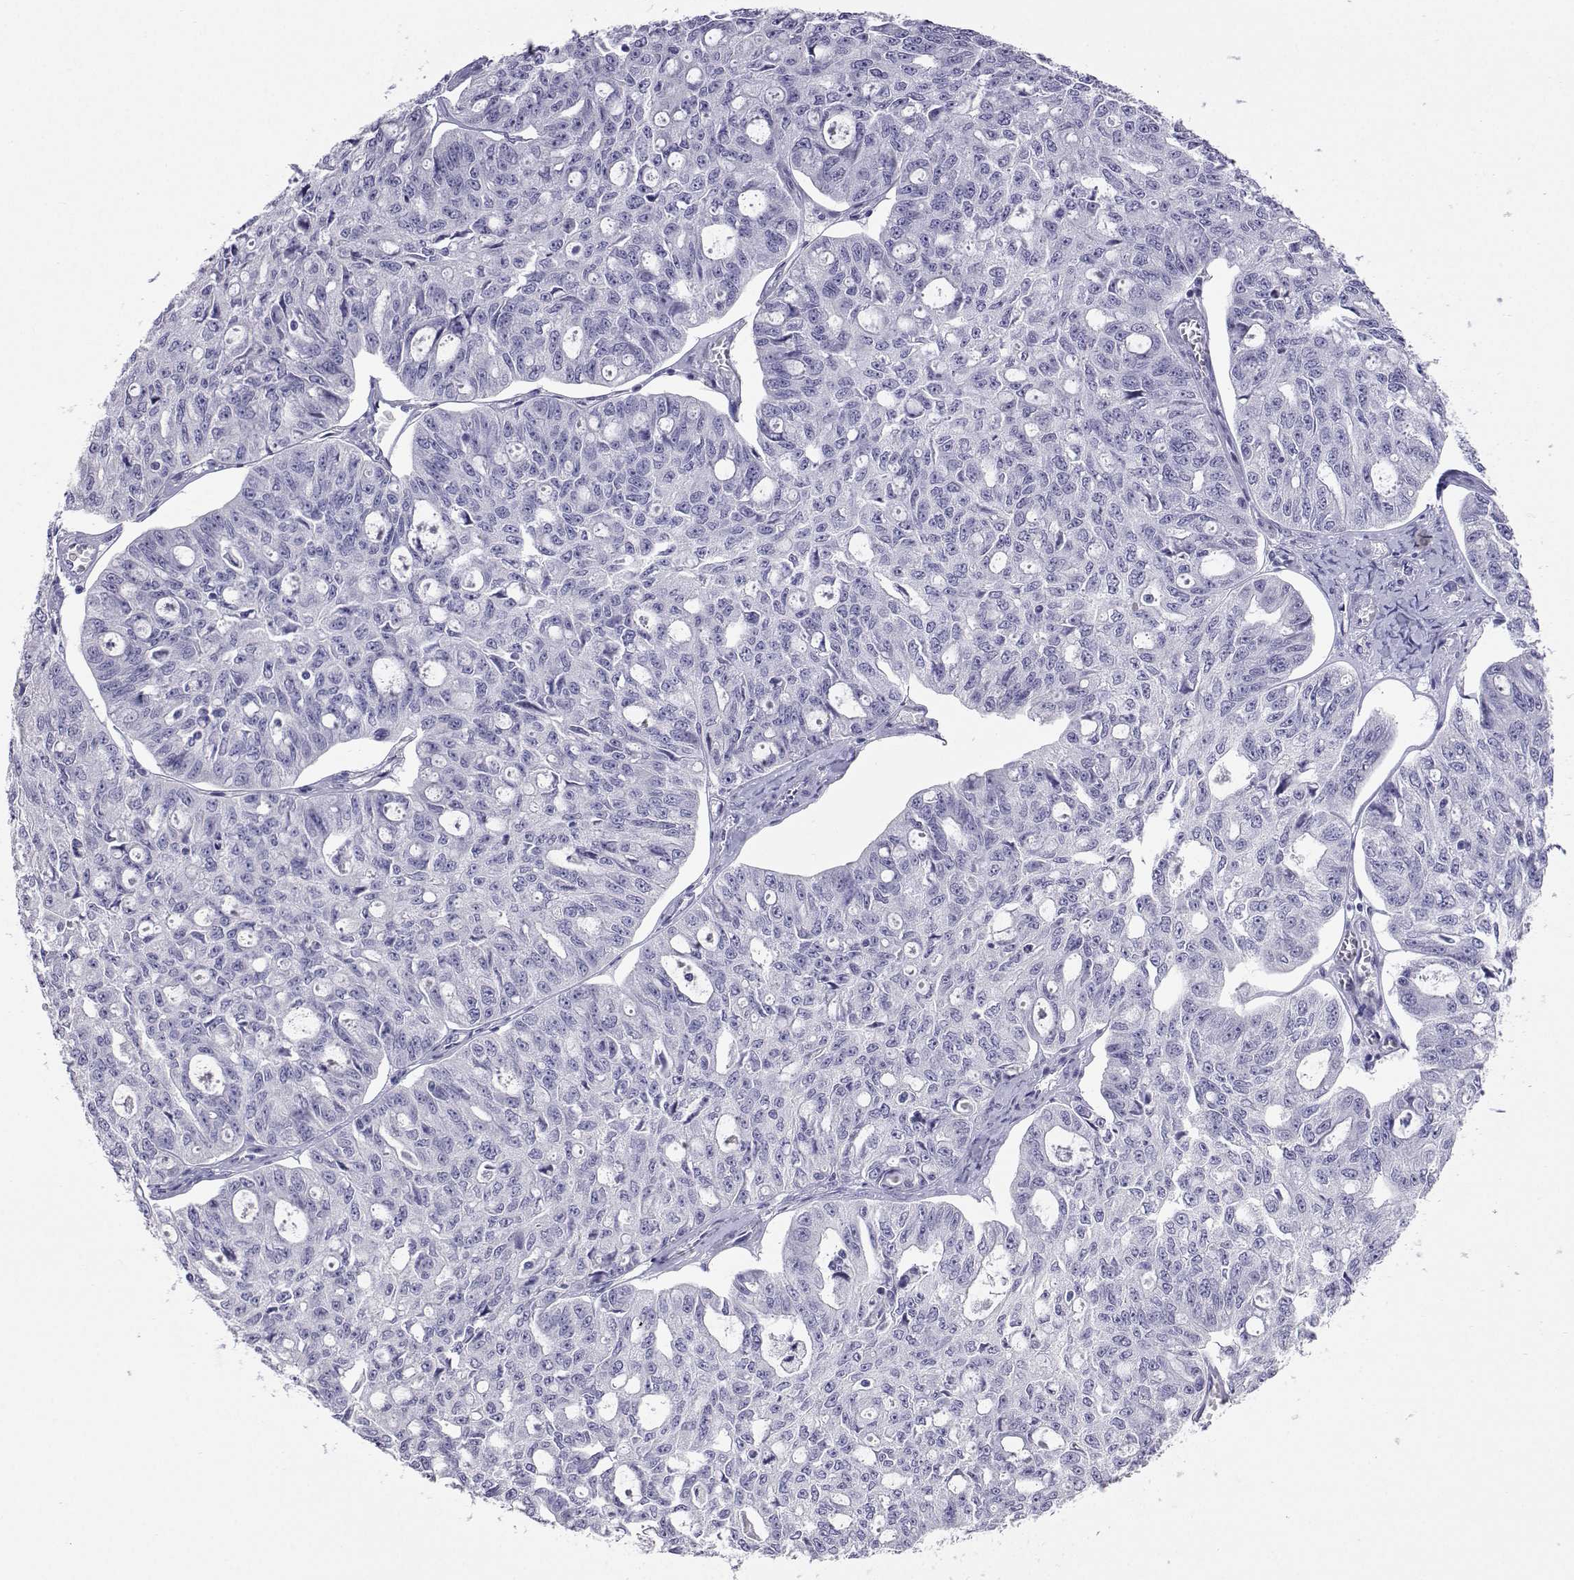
{"staining": {"intensity": "negative", "quantity": "none", "location": "none"}, "tissue": "ovarian cancer", "cell_type": "Tumor cells", "image_type": "cancer", "snomed": [{"axis": "morphology", "description": "Carcinoma, endometroid"}, {"axis": "topography", "description": "Ovary"}], "caption": "Immunohistochemical staining of ovarian cancer exhibits no significant staining in tumor cells.", "gene": "PLIN4", "patient": {"sex": "female", "age": 65}}